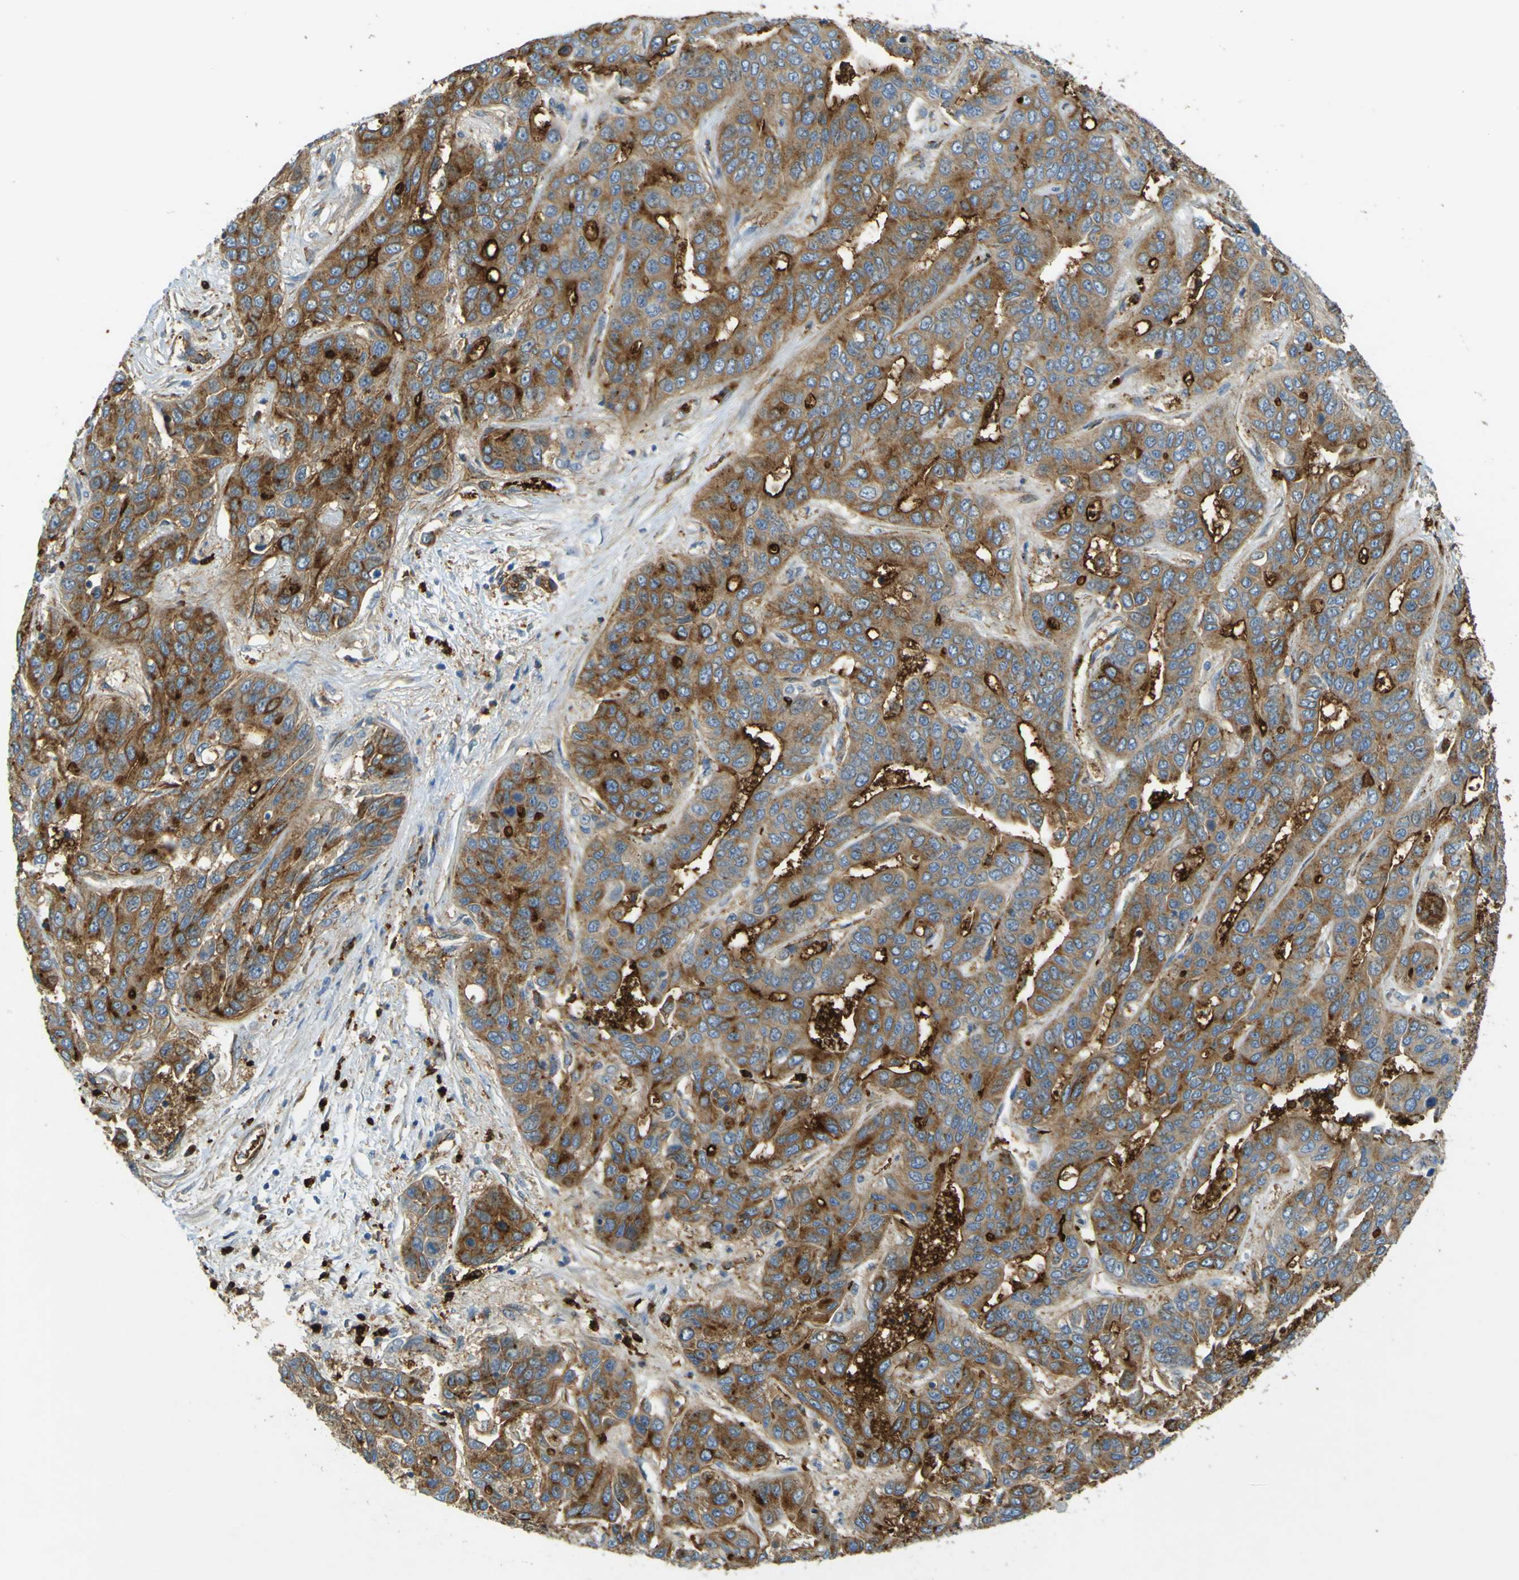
{"staining": {"intensity": "moderate", "quantity": ">75%", "location": "cytoplasmic/membranous"}, "tissue": "liver cancer", "cell_type": "Tumor cells", "image_type": "cancer", "snomed": [{"axis": "morphology", "description": "Cholangiocarcinoma"}, {"axis": "topography", "description": "Liver"}], "caption": "Immunohistochemical staining of liver cancer demonstrates medium levels of moderate cytoplasmic/membranous protein positivity in approximately >75% of tumor cells.", "gene": "PLXDC1", "patient": {"sex": "female", "age": 52}}